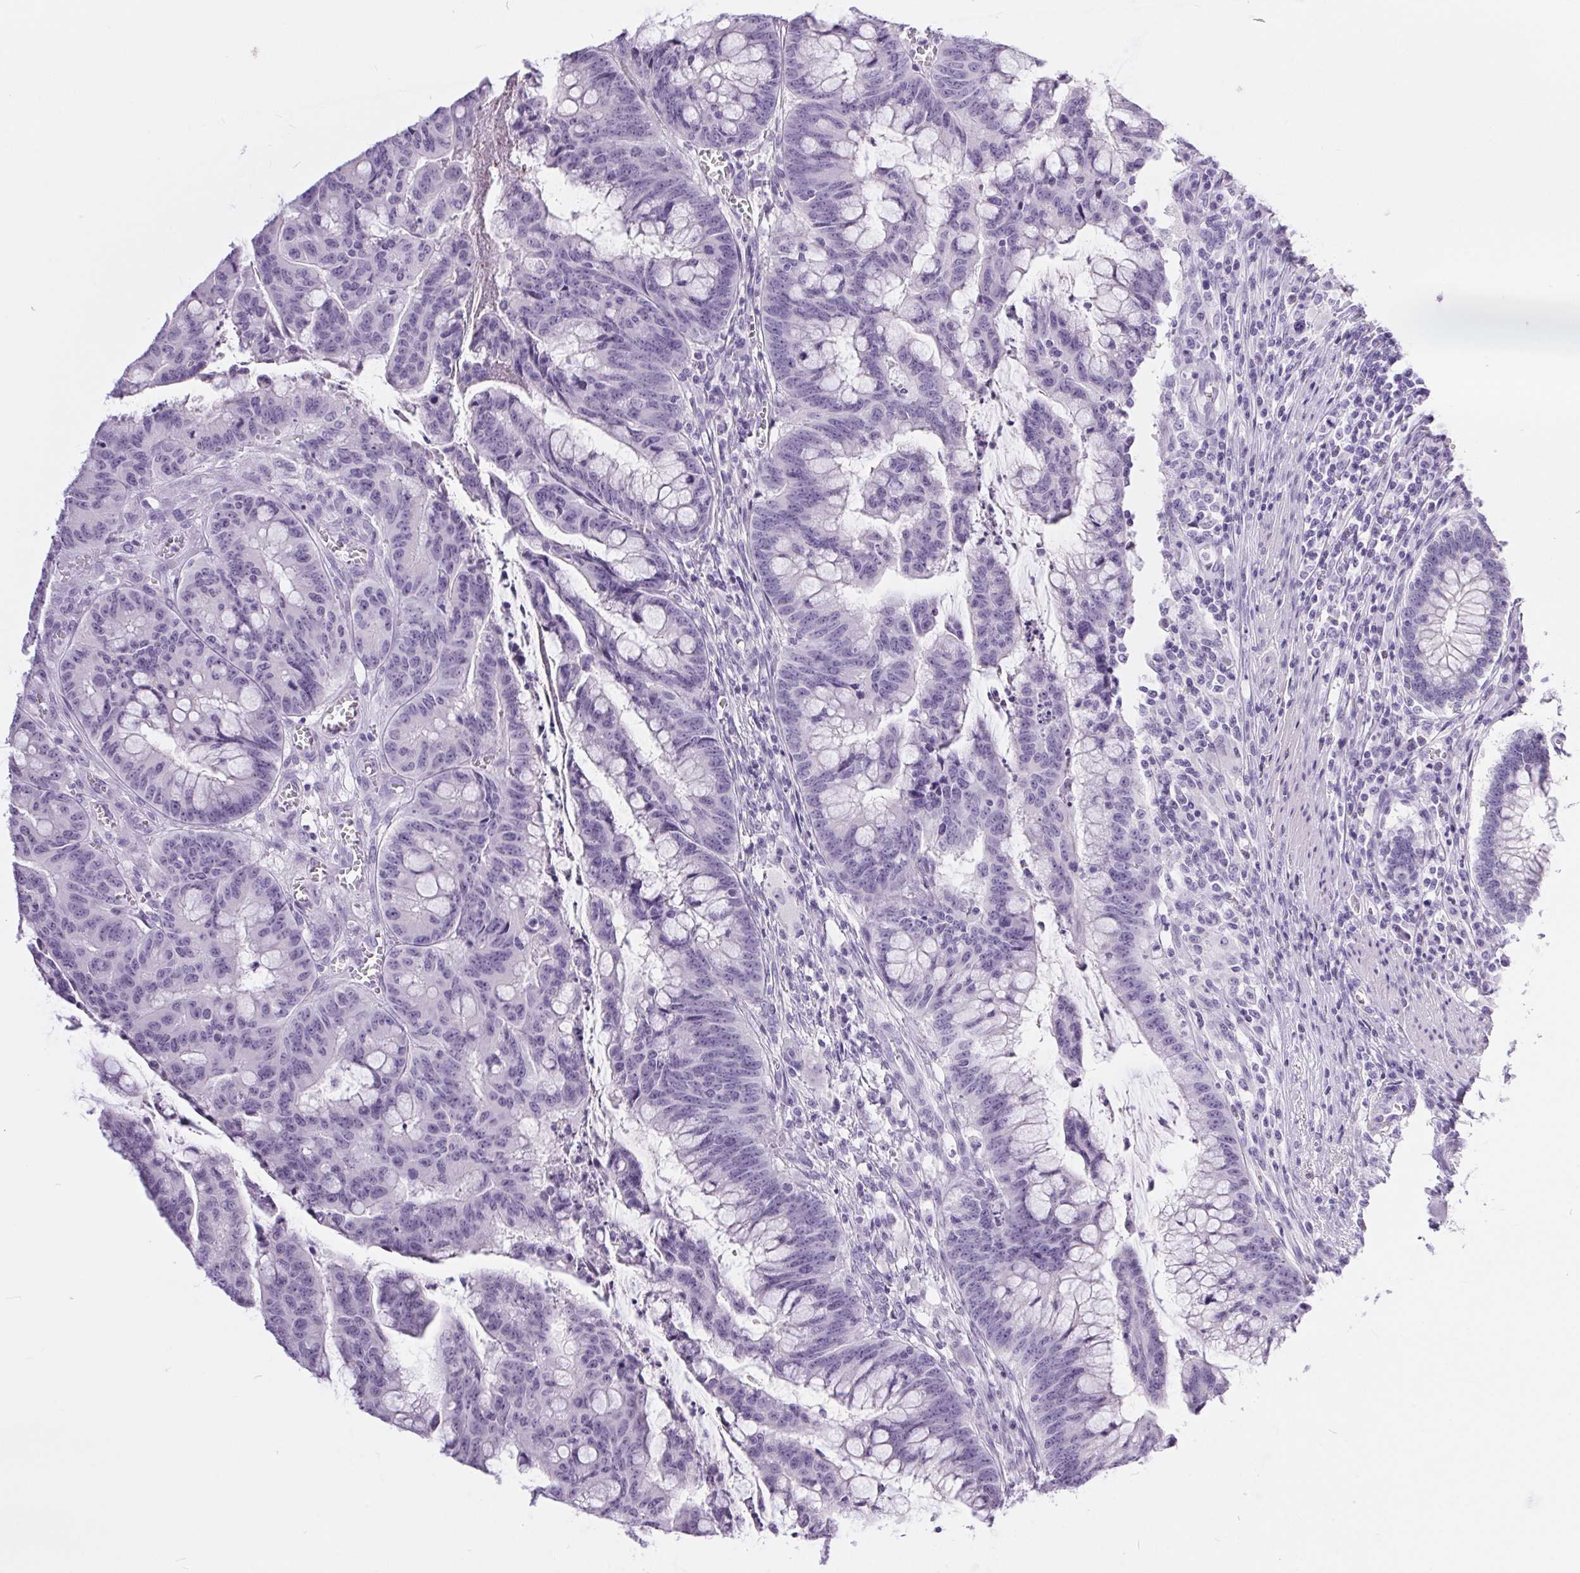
{"staining": {"intensity": "negative", "quantity": "none", "location": "none"}, "tissue": "colorectal cancer", "cell_type": "Tumor cells", "image_type": "cancer", "snomed": [{"axis": "morphology", "description": "Adenocarcinoma, NOS"}, {"axis": "topography", "description": "Colon"}], "caption": "An IHC photomicrograph of colorectal adenocarcinoma is shown. There is no staining in tumor cells of colorectal adenocarcinoma.", "gene": "XDH", "patient": {"sex": "male", "age": 62}}